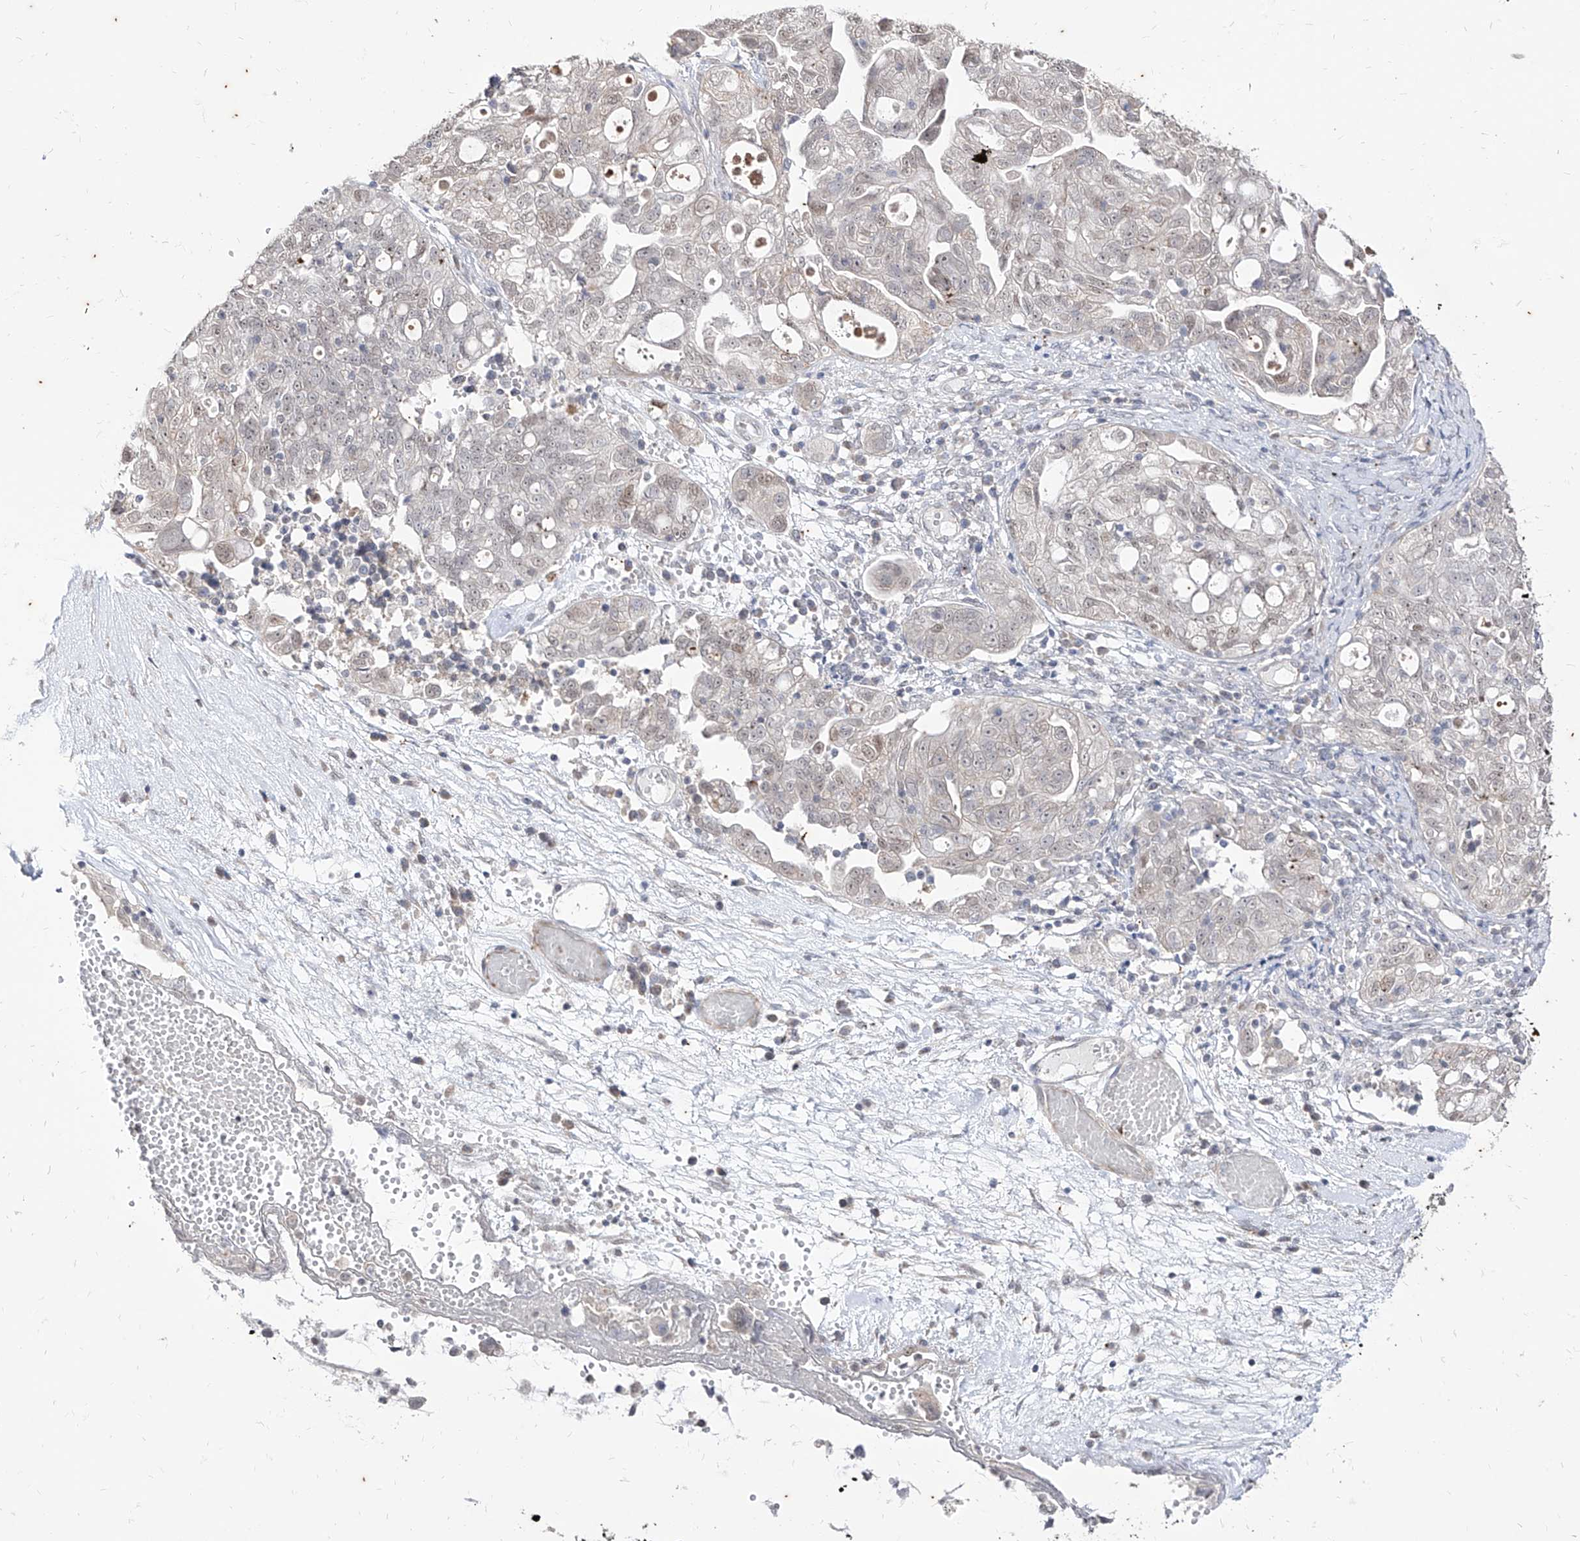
{"staining": {"intensity": "weak", "quantity": "<25%", "location": "nuclear"}, "tissue": "ovarian cancer", "cell_type": "Tumor cells", "image_type": "cancer", "snomed": [{"axis": "morphology", "description": "Carcinoma, NOS"}, {"axis": "morphology", "description": "Cystadenocarcinoma, serous, NOS"}, {"axis": "topography", "description": "Ovary"}], "caption": "DAB immunohistochemical staining of human carcinoma (ovarian) demonstrates no significant positivity in tumor cells.", "gene": "PHF20L1", "patient": {"sex": "female", "age": 69}}